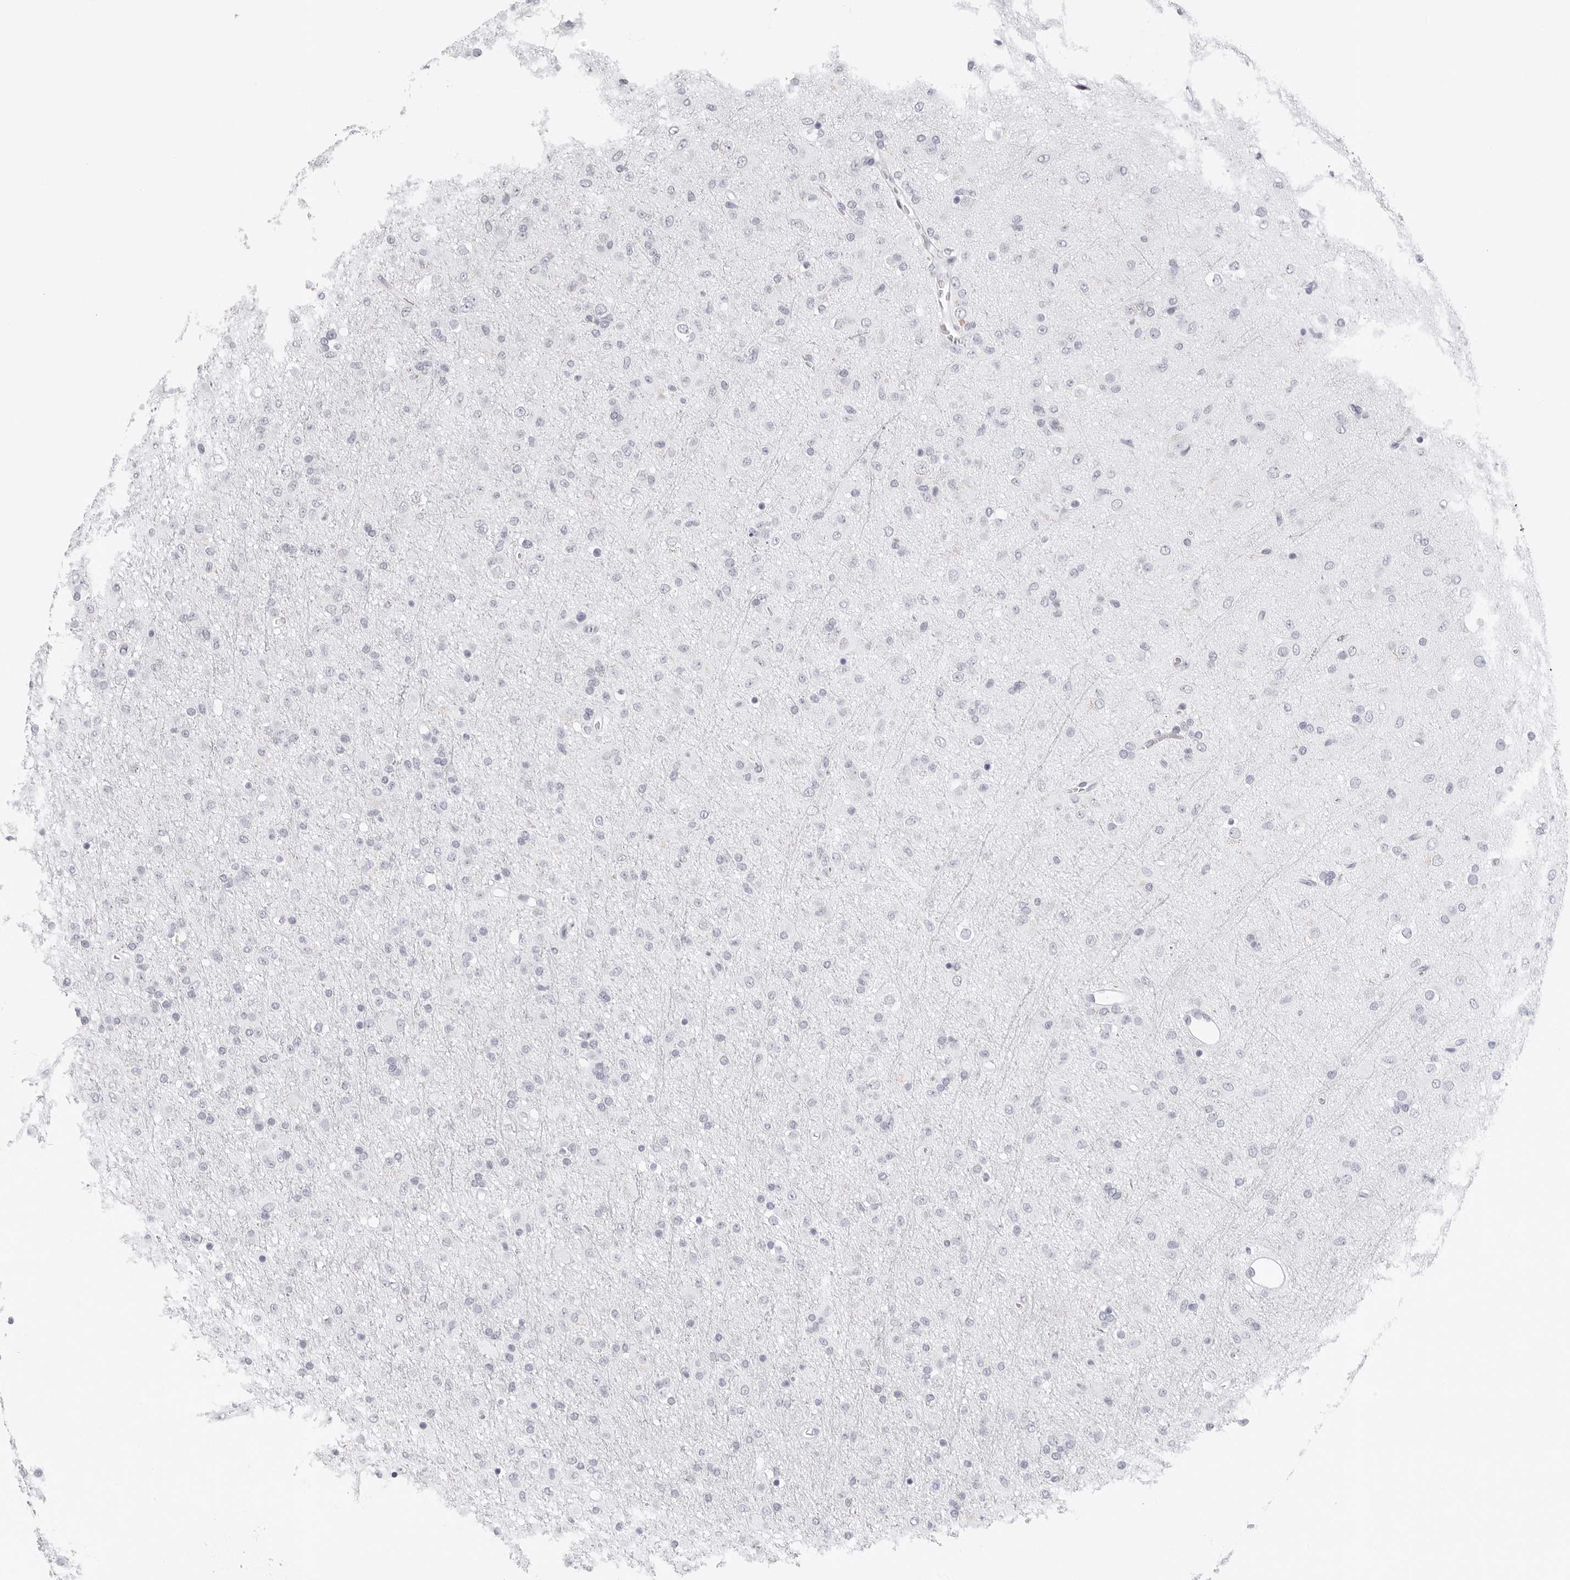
{"staining": {"intensity": "negative", "quantity": "none", "location": "none"}, "tissue": "glioma", "cell_type": "Tumor cells", "image_type": "cancer", "snomed": [{"axis": "morphology", "description": "Glioma, malignant, Low grade"}, {"axis": "topography", "description": "Brain"}], "caption": "This is an IHC photomicrograph of glioma. There is no staining in tumor cells.", "gene": "AGMAT", "patient": {"sex": "male", "age": 65}}